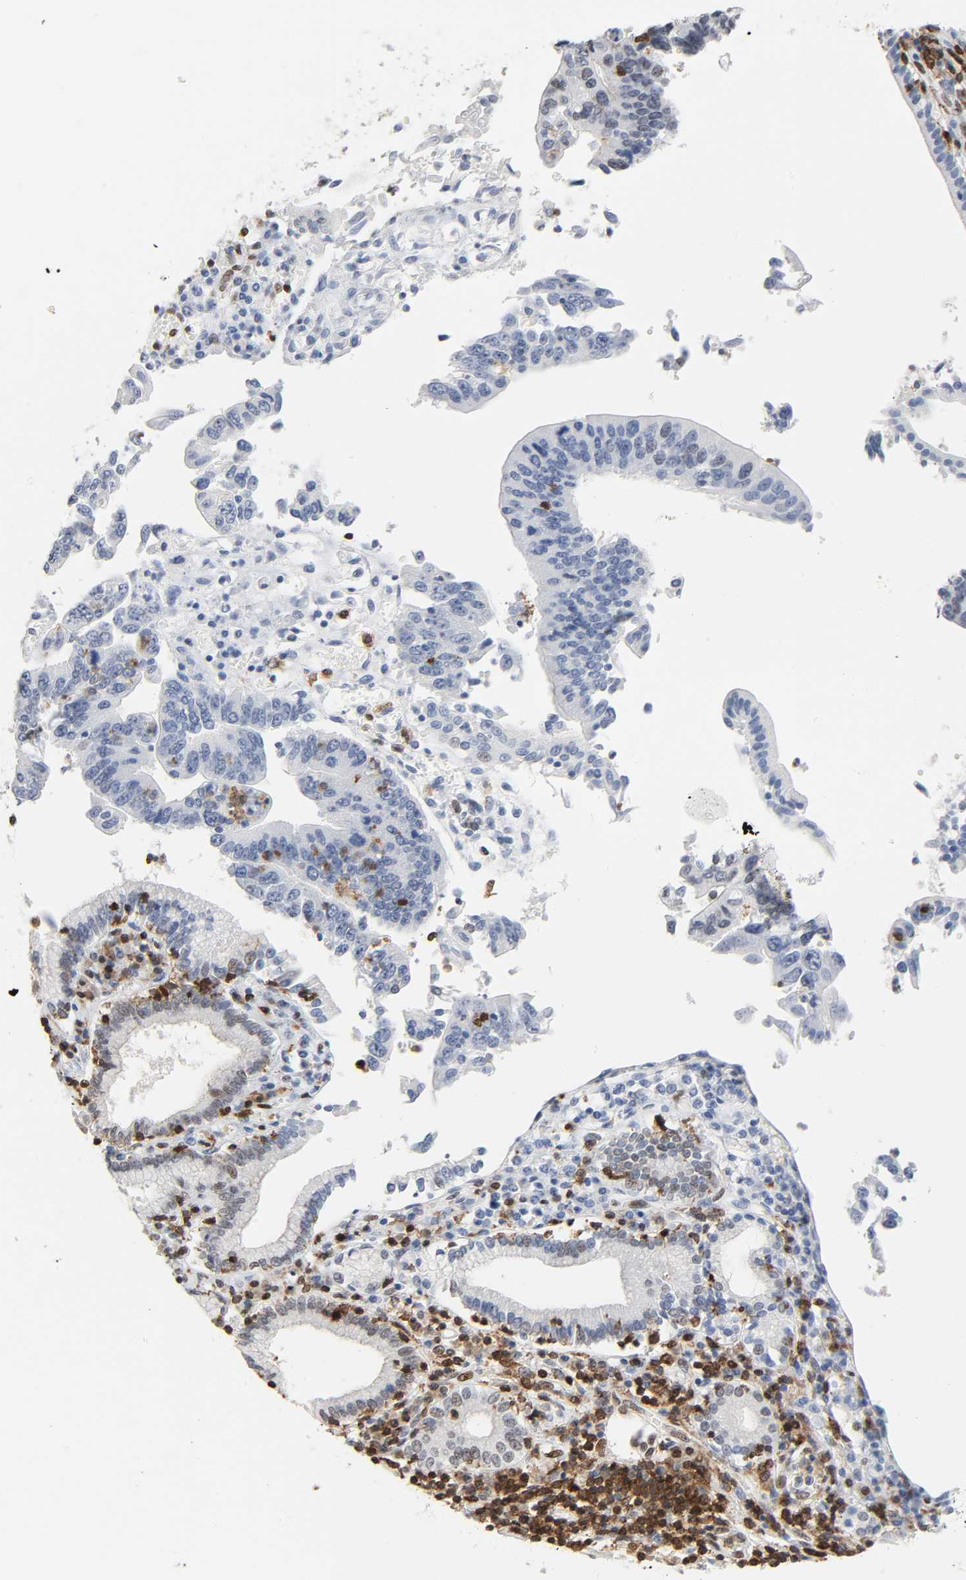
{"staining": {"intensity": "moderate", "quantity": "<25%", "location": "nuclear"}, "tissue": "pancreatic cancer", "cell_type": "Tumor cells", "image_type": "cancer", "snomed": [{"axis": "morphology", "description": "Adenocarcinoma, NOS"}, {"axis": "topography", "description": "Pancreas"}], "caption": "Immunohistochemistry (IHC) histopathology image of human pancreatic cancer stained for a protein (brown), which reveals low levels of moderate nuclear expression in approximately <25% of tumor cells.", "gene": "WAS", "patient": {"sex": "female", "age": 48}}